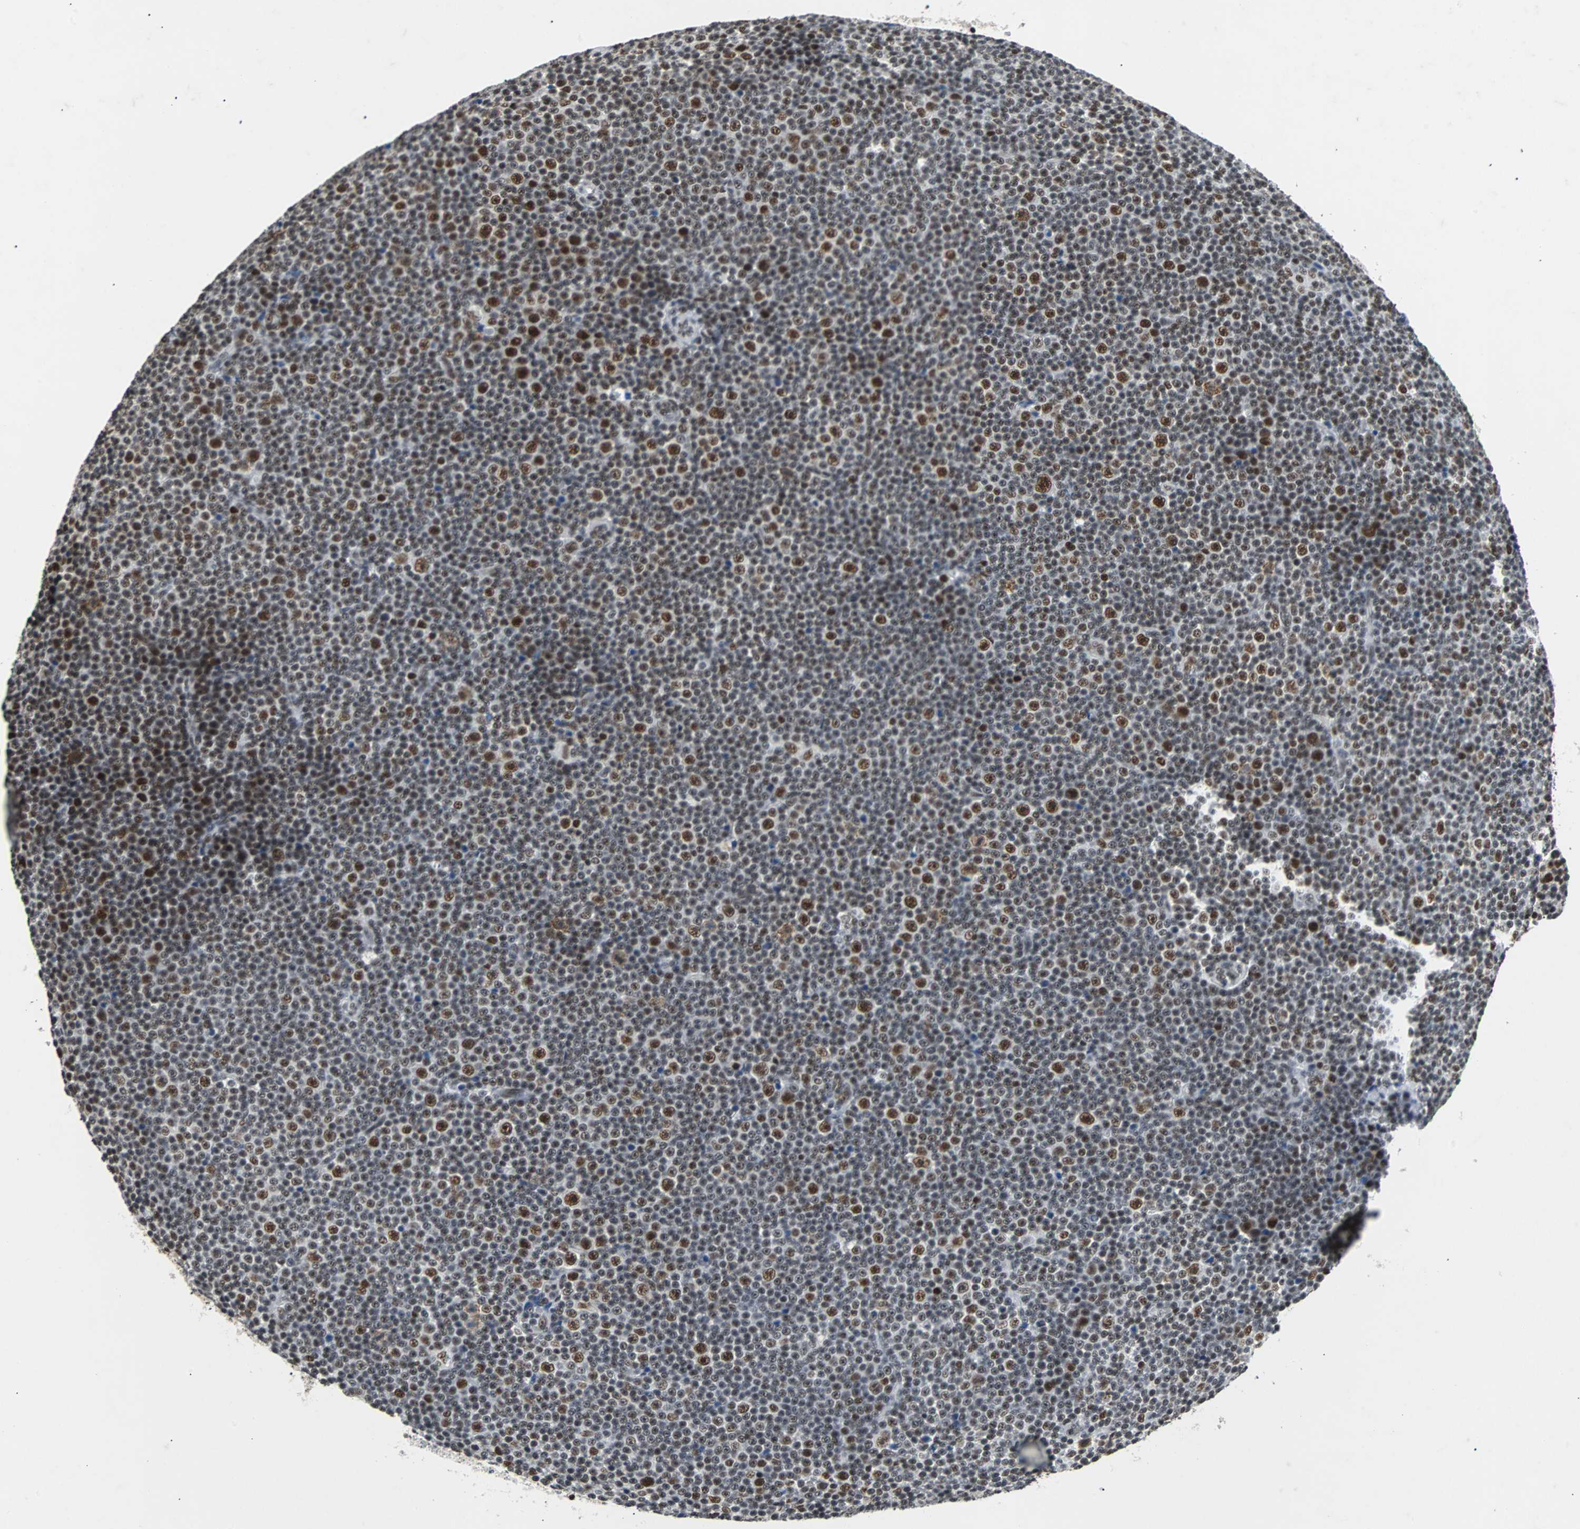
{"staining": {"intensity": "moderate", "quantity": "25%-75%", "location": "nuclear"}, "tissue": "lymphoma", "cell_type": "Tumor cells", "image_type": "cancer", "snomed": [{"axis": "morphology", "description": "Malignant lymphoma, non-Hodgkin's type, Low grade"}, {"axis": "topography", "description": "Lymph node"}], "caption": "An immunohistochemistry (IHC) histopathology image of tumor tissue is shown. Protein staining in brown labels moderate nuclear positivity in lymphoma within tumor cells.", "gene": "GATAD2A", "patient": {"sex": "female", "age": 67}}